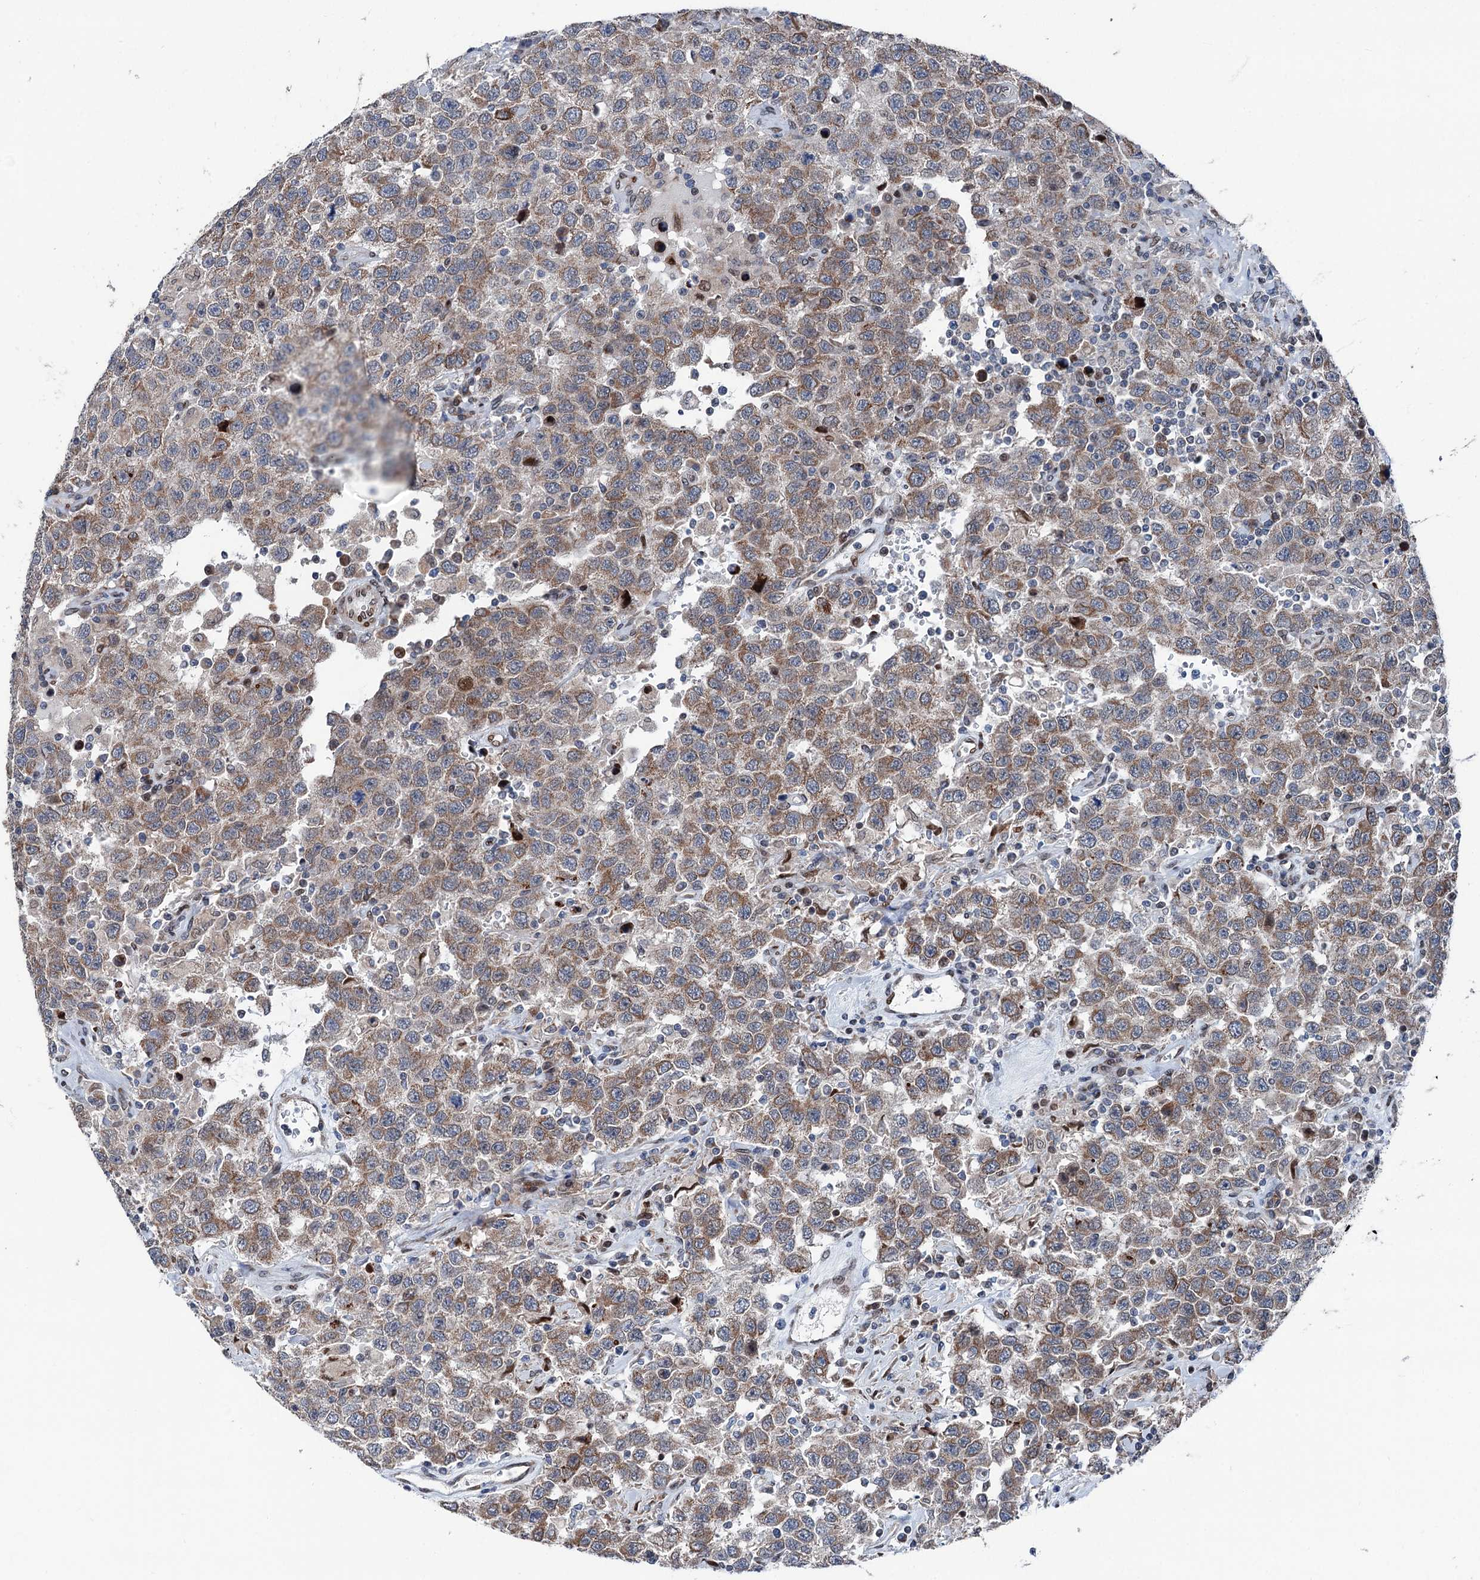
{"staining": {"intensity": "moderate", "quantity": ">75%", "location": "cytoplasmic/membranous"}, "tissue": "testis cancer", "cell_type": "Tumor cells", "image_type": "cancer", "snomed": [{"axis": "morphology", "description": "Seminoma, NOS"}, {"axis": "topography", "description": "Testis"}], "caption": "Immunohistochemistry (IHC) (DAB (3,3'-diaminobenzidine)) staining of testis cancer (seminoma) shows moderate cytoplasmic/membranous protein staining in about >75% of tumor cells.", "gene": "MRPL14", "patient": {"sex": "male", "age": 41}}